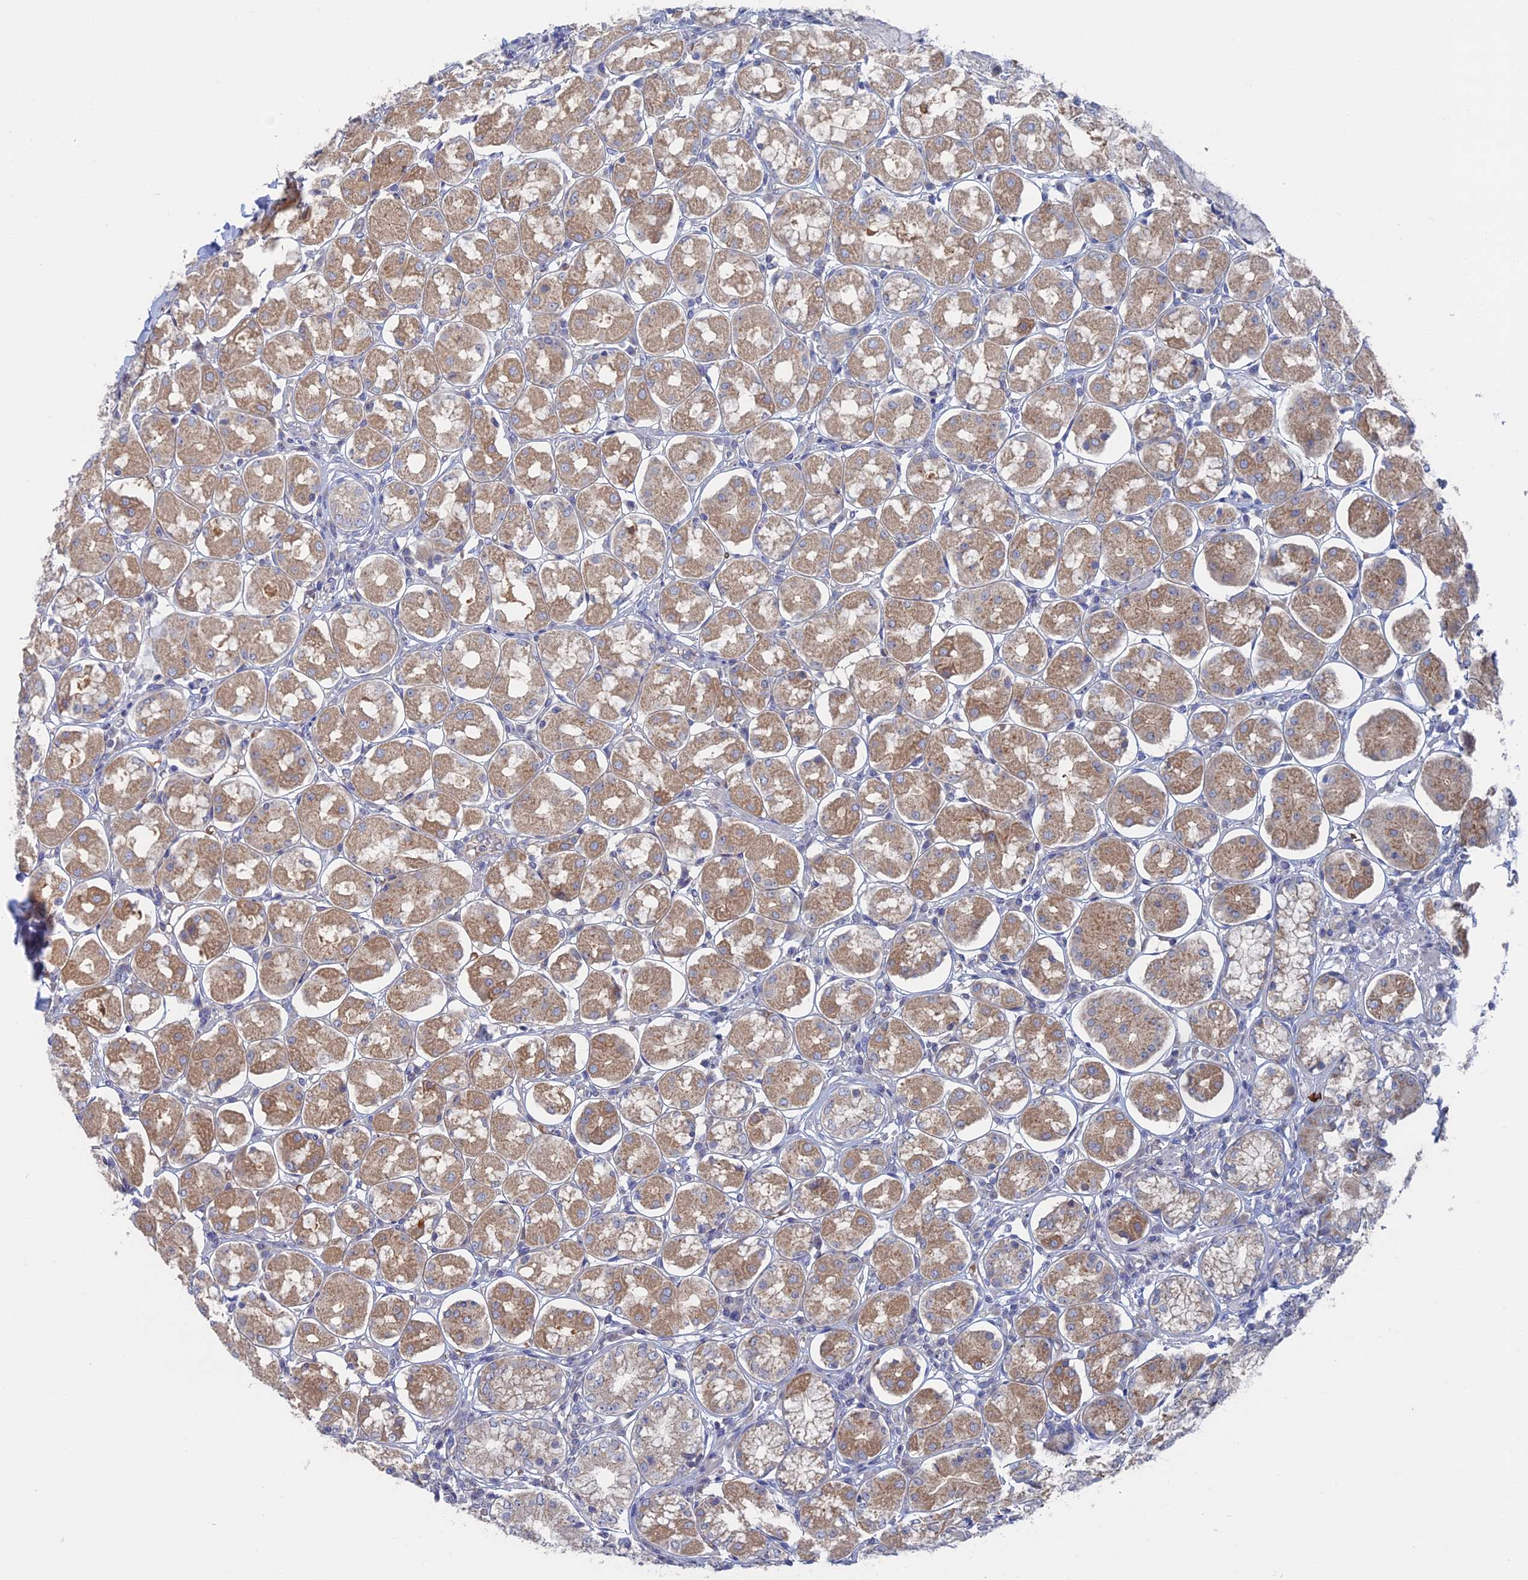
{"staining": {"intensity": "moderate", "quantity": ">75%", "location": "cytoplasmic/membranous"}, "tissue": "stomach", "cell_type": "Glandular cells", "image_type": "normal", "snomed": [{"axis": "morphology", "description": "Normal tissue, NOS"}, {"axis": "topography", "description": "Stomach, lower"}], "caption": "Immunohistochemical staining of unremarkable stomach shows >75% levels of moderate cytoplasmic/membranous protein positivity in approximately >75% of glandular cells. The protein of interest is shown in brown color, while the nuclei are stained blue.", "gene": "TBC1D30", "patient": {"sex": "female", "age": 56}}